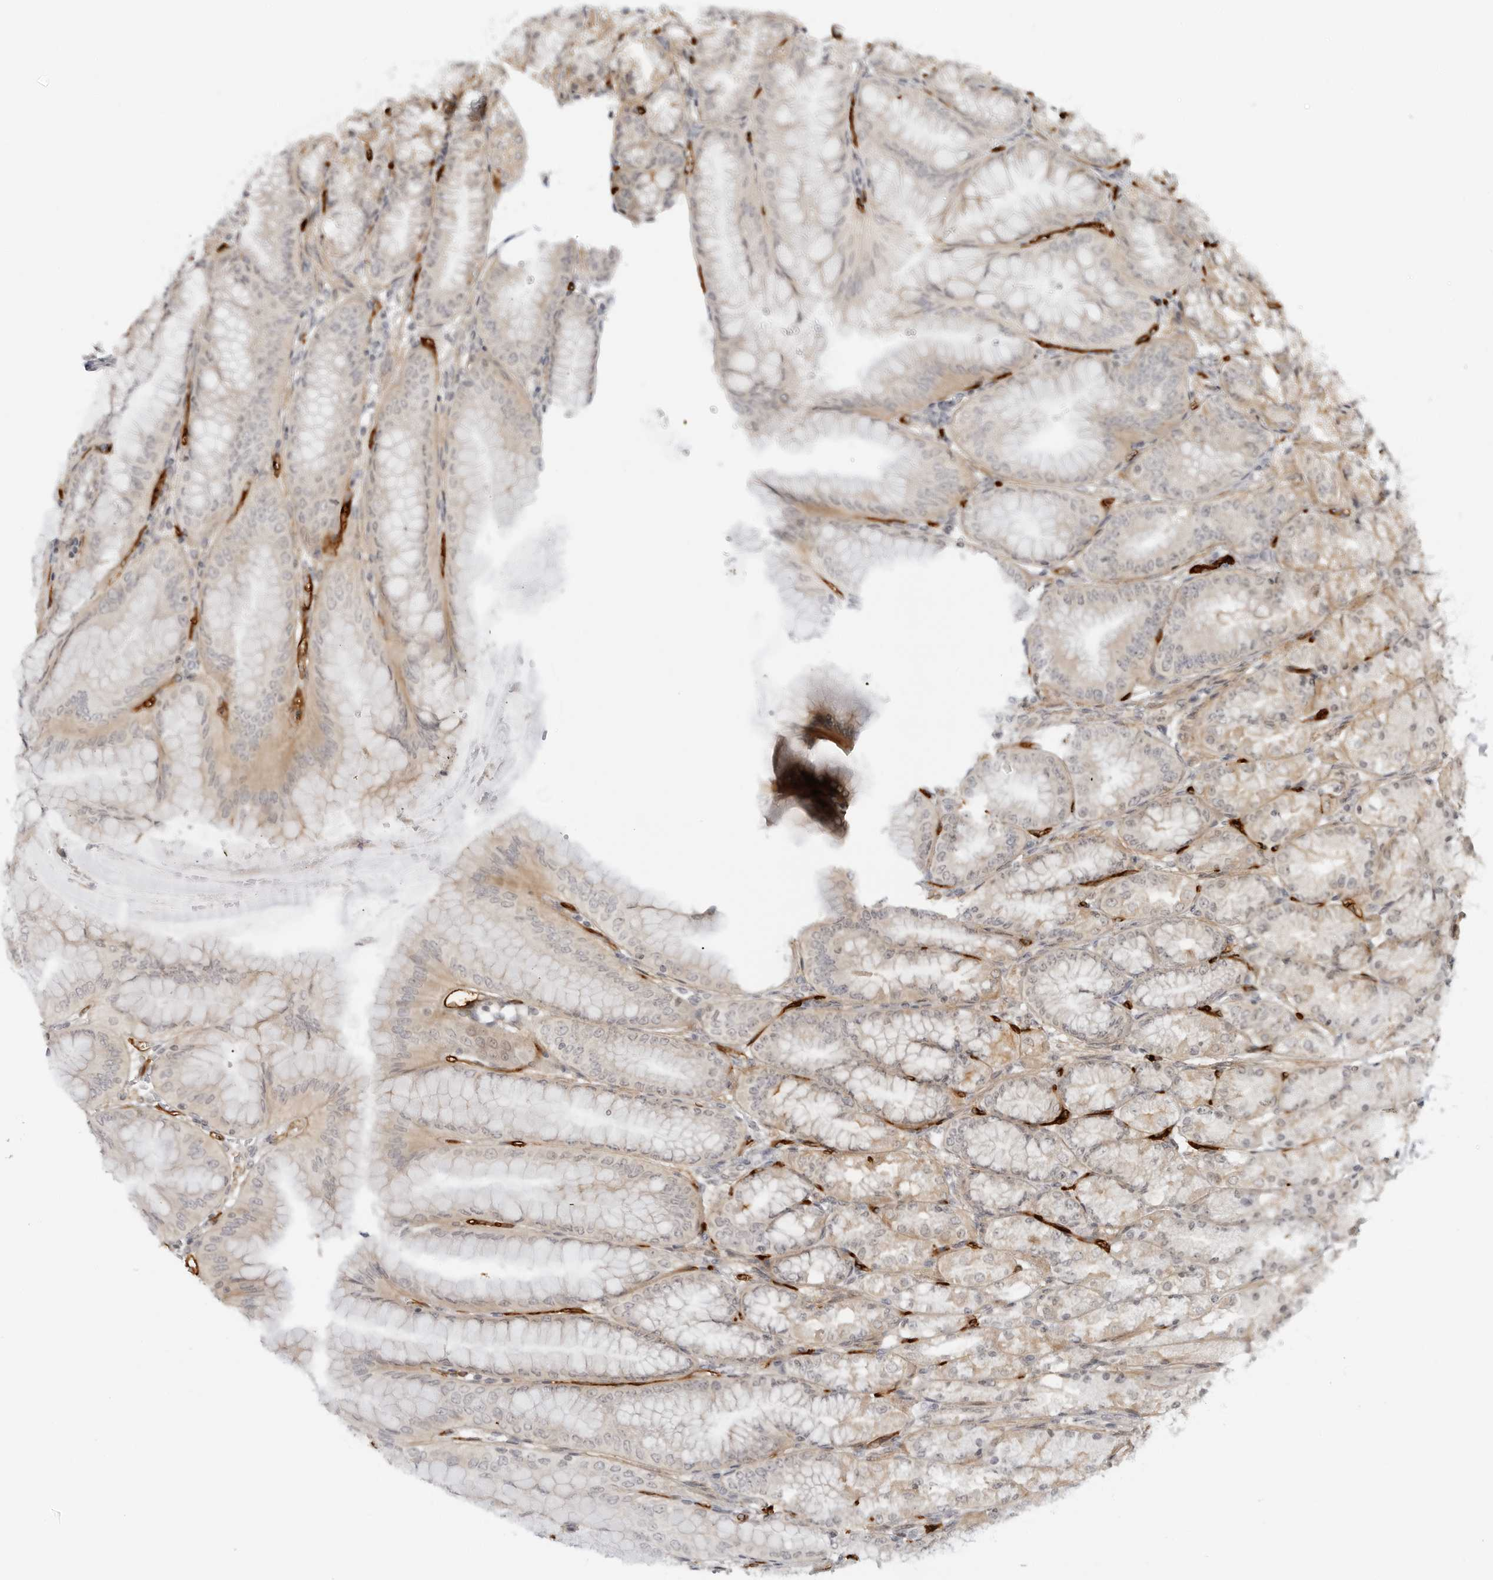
{"staining": {"intensity": "weak", "quantity": "25%-75%", "location": "cytoplasmic/membranous"}, "tissue": "stomach", "cell_type": "Glandular cells", "image_type": "normal", "snomed": [{"axis": "morphology", "description": "Normal tissue, NOS"}, {"axis": "topography", "description": "Stomach, lower"}], "caption": "Human stomach stained for a protein (brown) reveals weak cytoplasmic/membranous positive expression in approximately 25%-75% of glandular cells.", "gene": "STXBP3", "patient": {"sex": "male", "age": 71}}